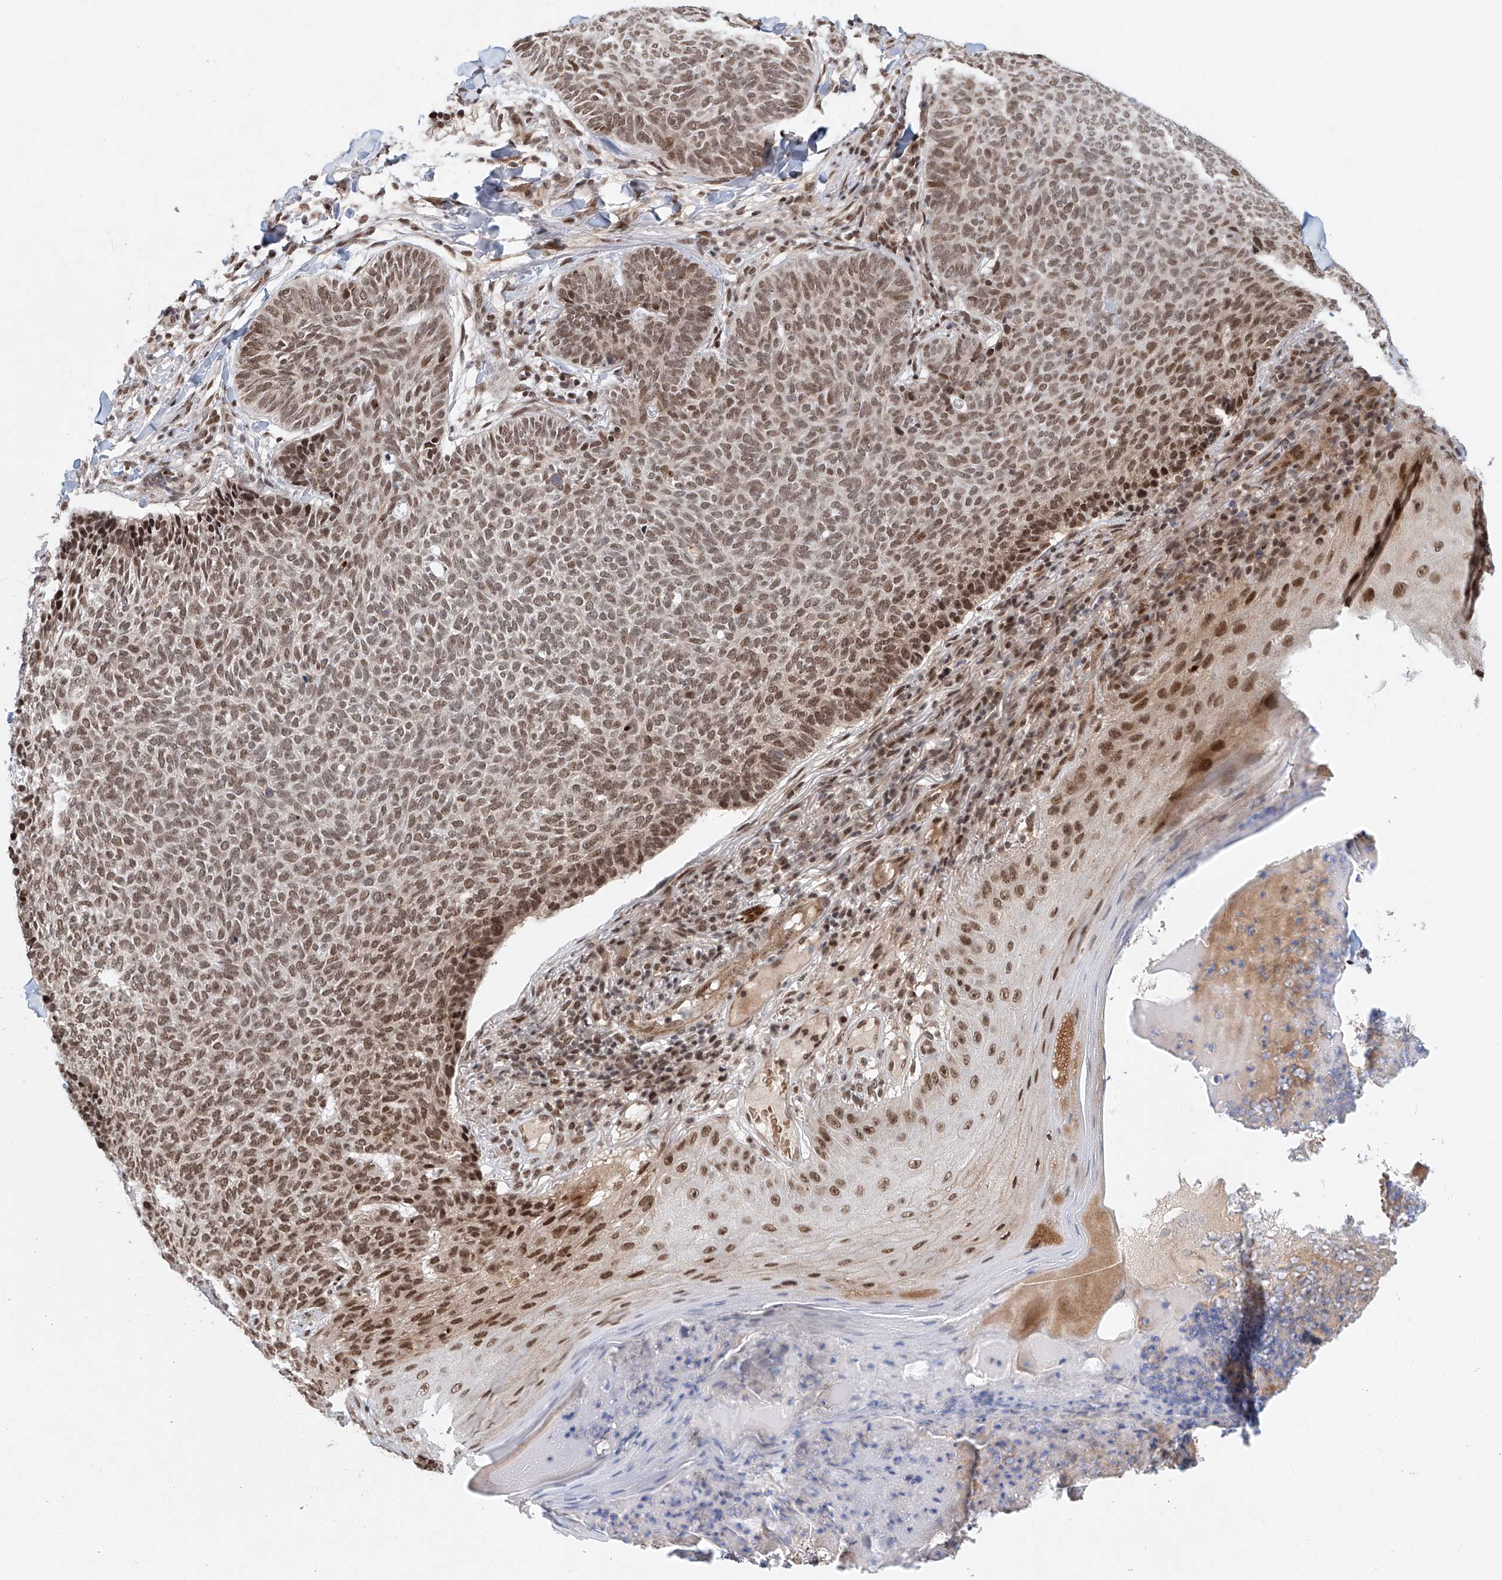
{"staining": {"intensity": "moderate", "quantity": ">75%", "location": "nuclear"}, "tissue": "skin cancer", "cell_type": "Tumor cells", "image_type": "cancer", "snomed": [{"axis": "morphology", "description": "Normal tissue, NOS"}, {"axis": "morphology", "description": "Basal cell carcinoma"}, {"axis": "topography", "description": "Skin"}], "caption": "Human basal cell carcinoma (skin) stained with a brown dye demonstrates moderate nuclear positive staining in approximately >75% of tumor cells.", "gene": "ZNF470", "patient": {"sex": "male", "age": 50}}